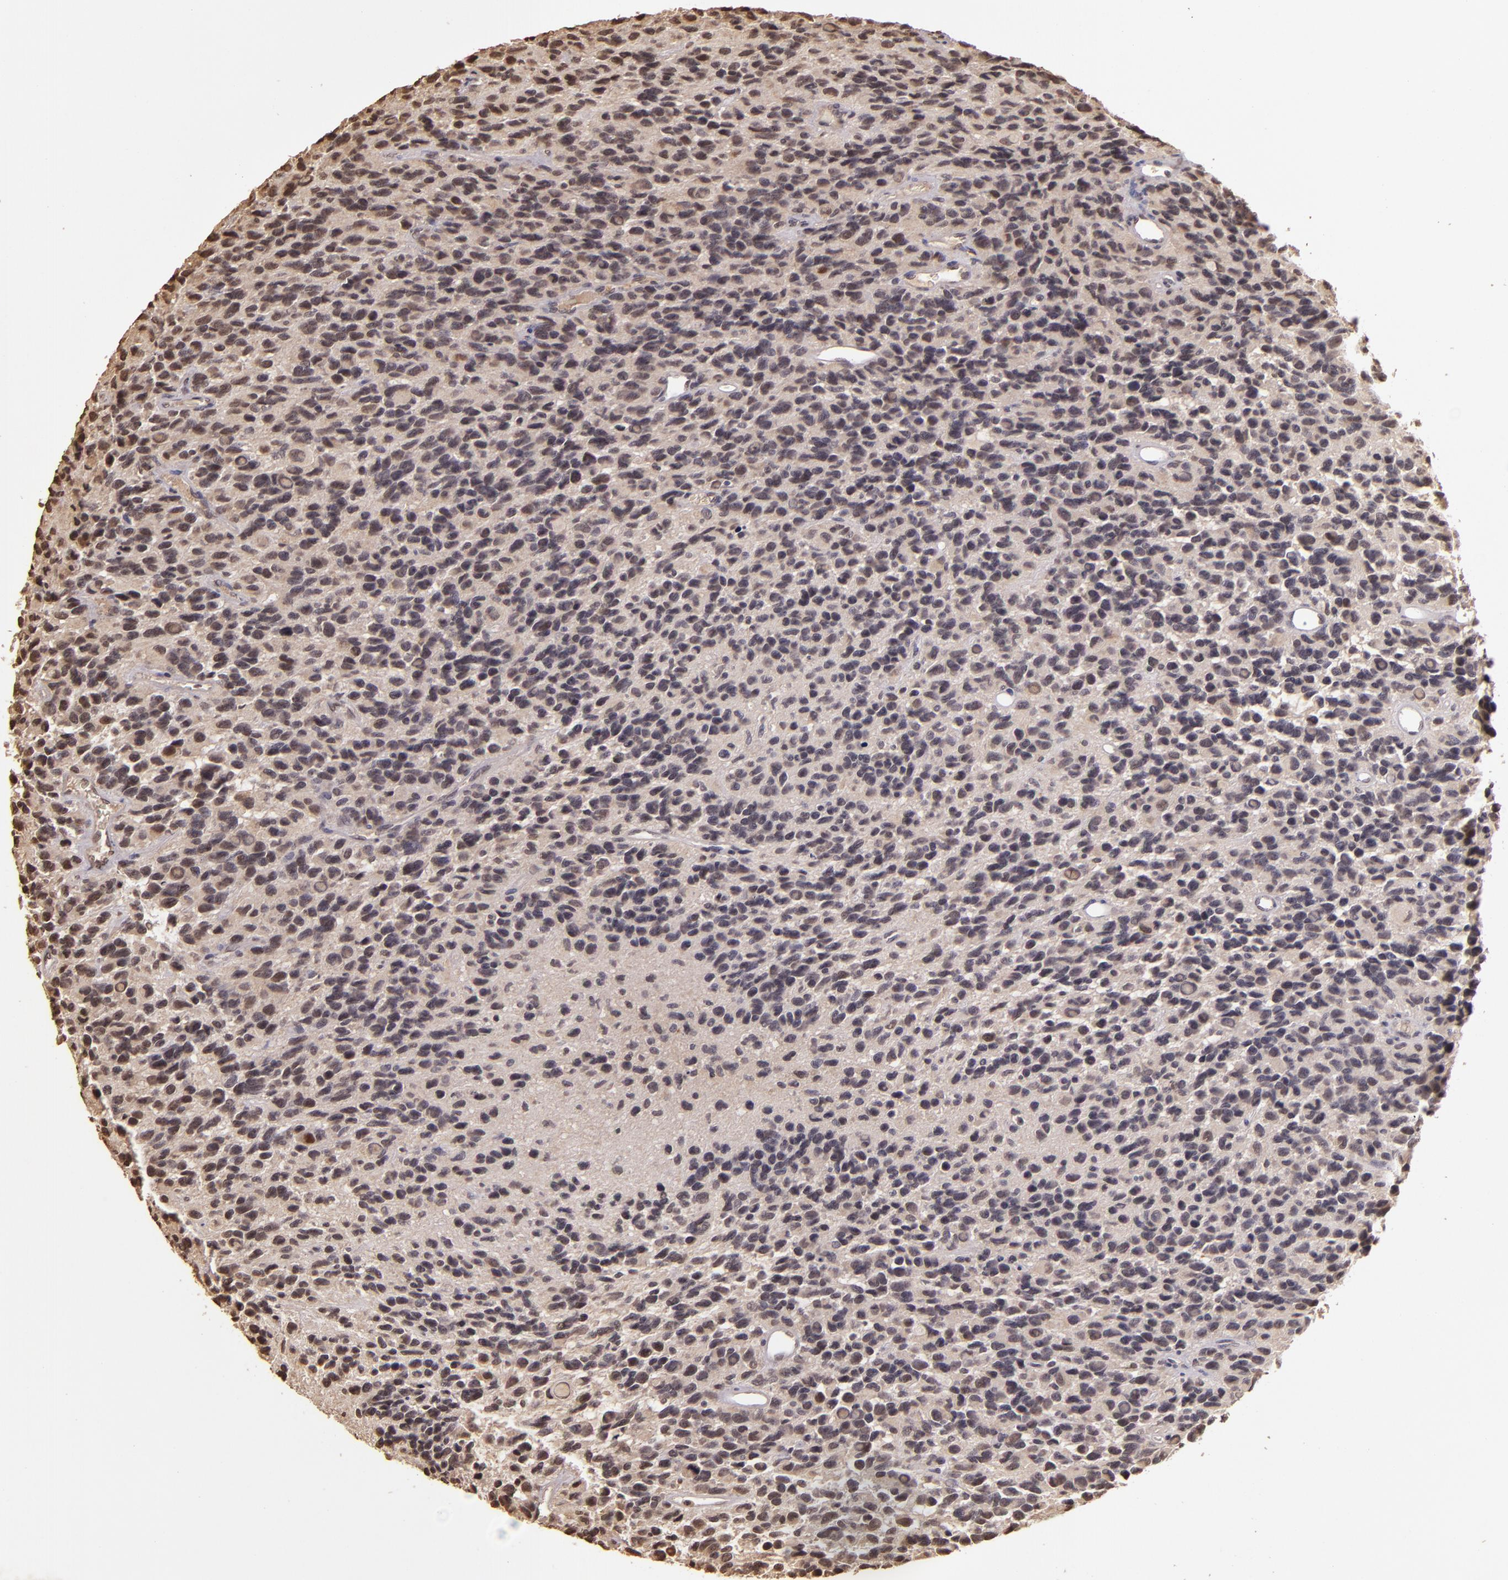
{"staining": {"intensity": "moderate", "quantity": ">75%", "location": "cytoplasmic/membranous,nuclear"}, "tissue": "glioma", "cell_type": "Tumor cells", "image_type": "cancer", "snomed": [{"axis": "morphology", "description": "Glioma, malignant, High grade"}, {"axis": "topography", "description": "Brain"}], "caption": "The histopathology image shows immunohistochemical staining of malignant high-grade glioma. There is moderate cytoplasmic/membranous and nuclear positivity is identified in approximately >75% of tumor cells. Ihc stains the protein of interest in brown and the nuclei are stained blue.", "gene": "CUL1", "patient": {"sex": "male", "age": 77}}